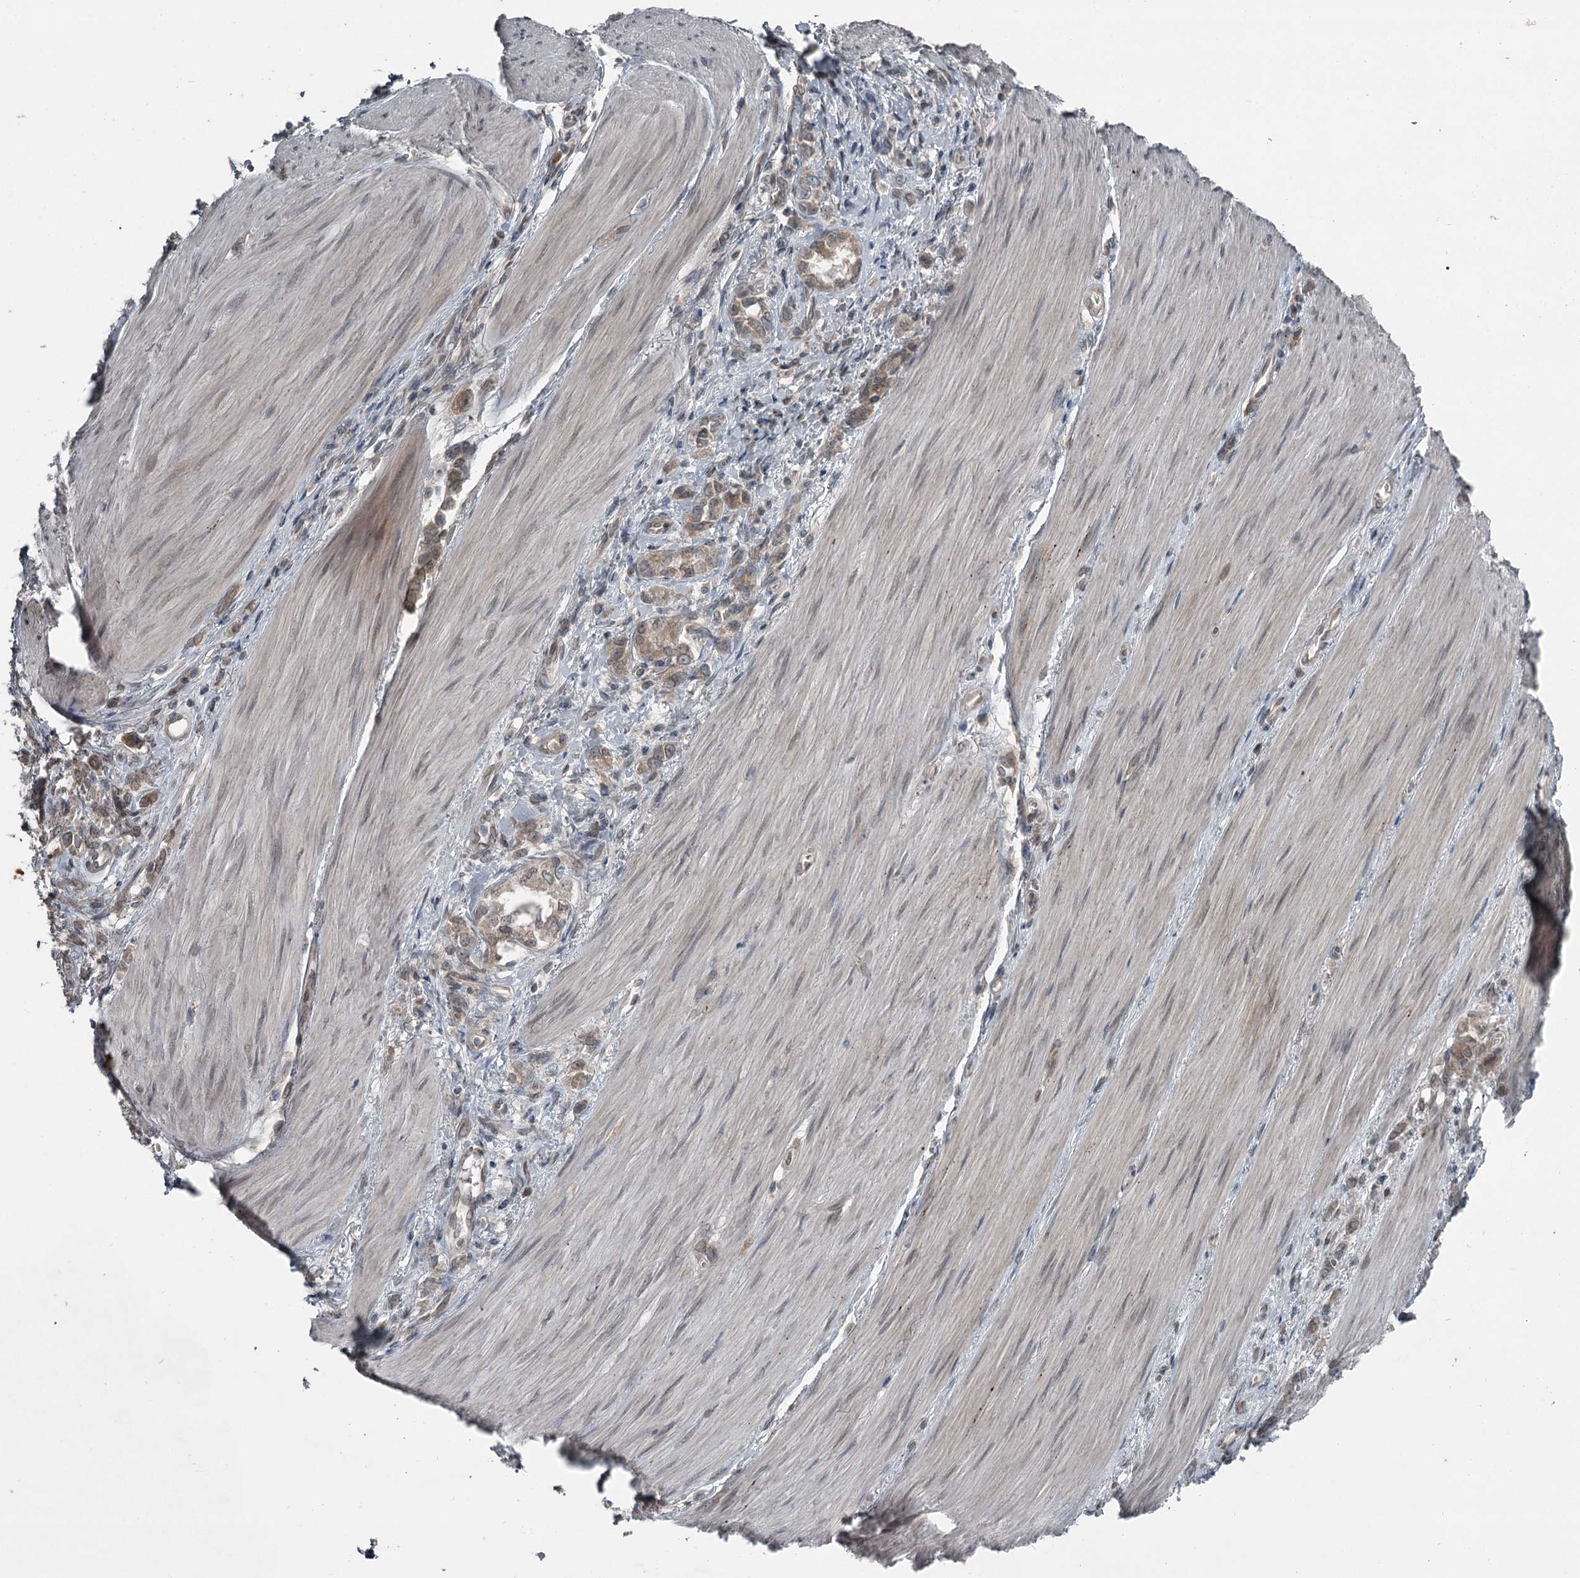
{"staining": {"intensity": "weak", "quantity": "25%-75%", "location": "cytoplasmic/membranous"}, "tissue": "stomach cancer", "cell_type": "Tumor cells", "image_type": "cancer", "snomed": [{"axis": "morphology", "description": "Adenocarcinoma, NOS"}, {"axis": "topography", "description": "Stomach"}], "caption": "Approximately 25%-75% of tumor cells in human stomach cancer exhibit weak cytoplasmic/membranous protein staining as visualized by brown immunohistochemical staining.", "gene": "SLC39A8", "patient": {"sex": "female", "age": 76}}